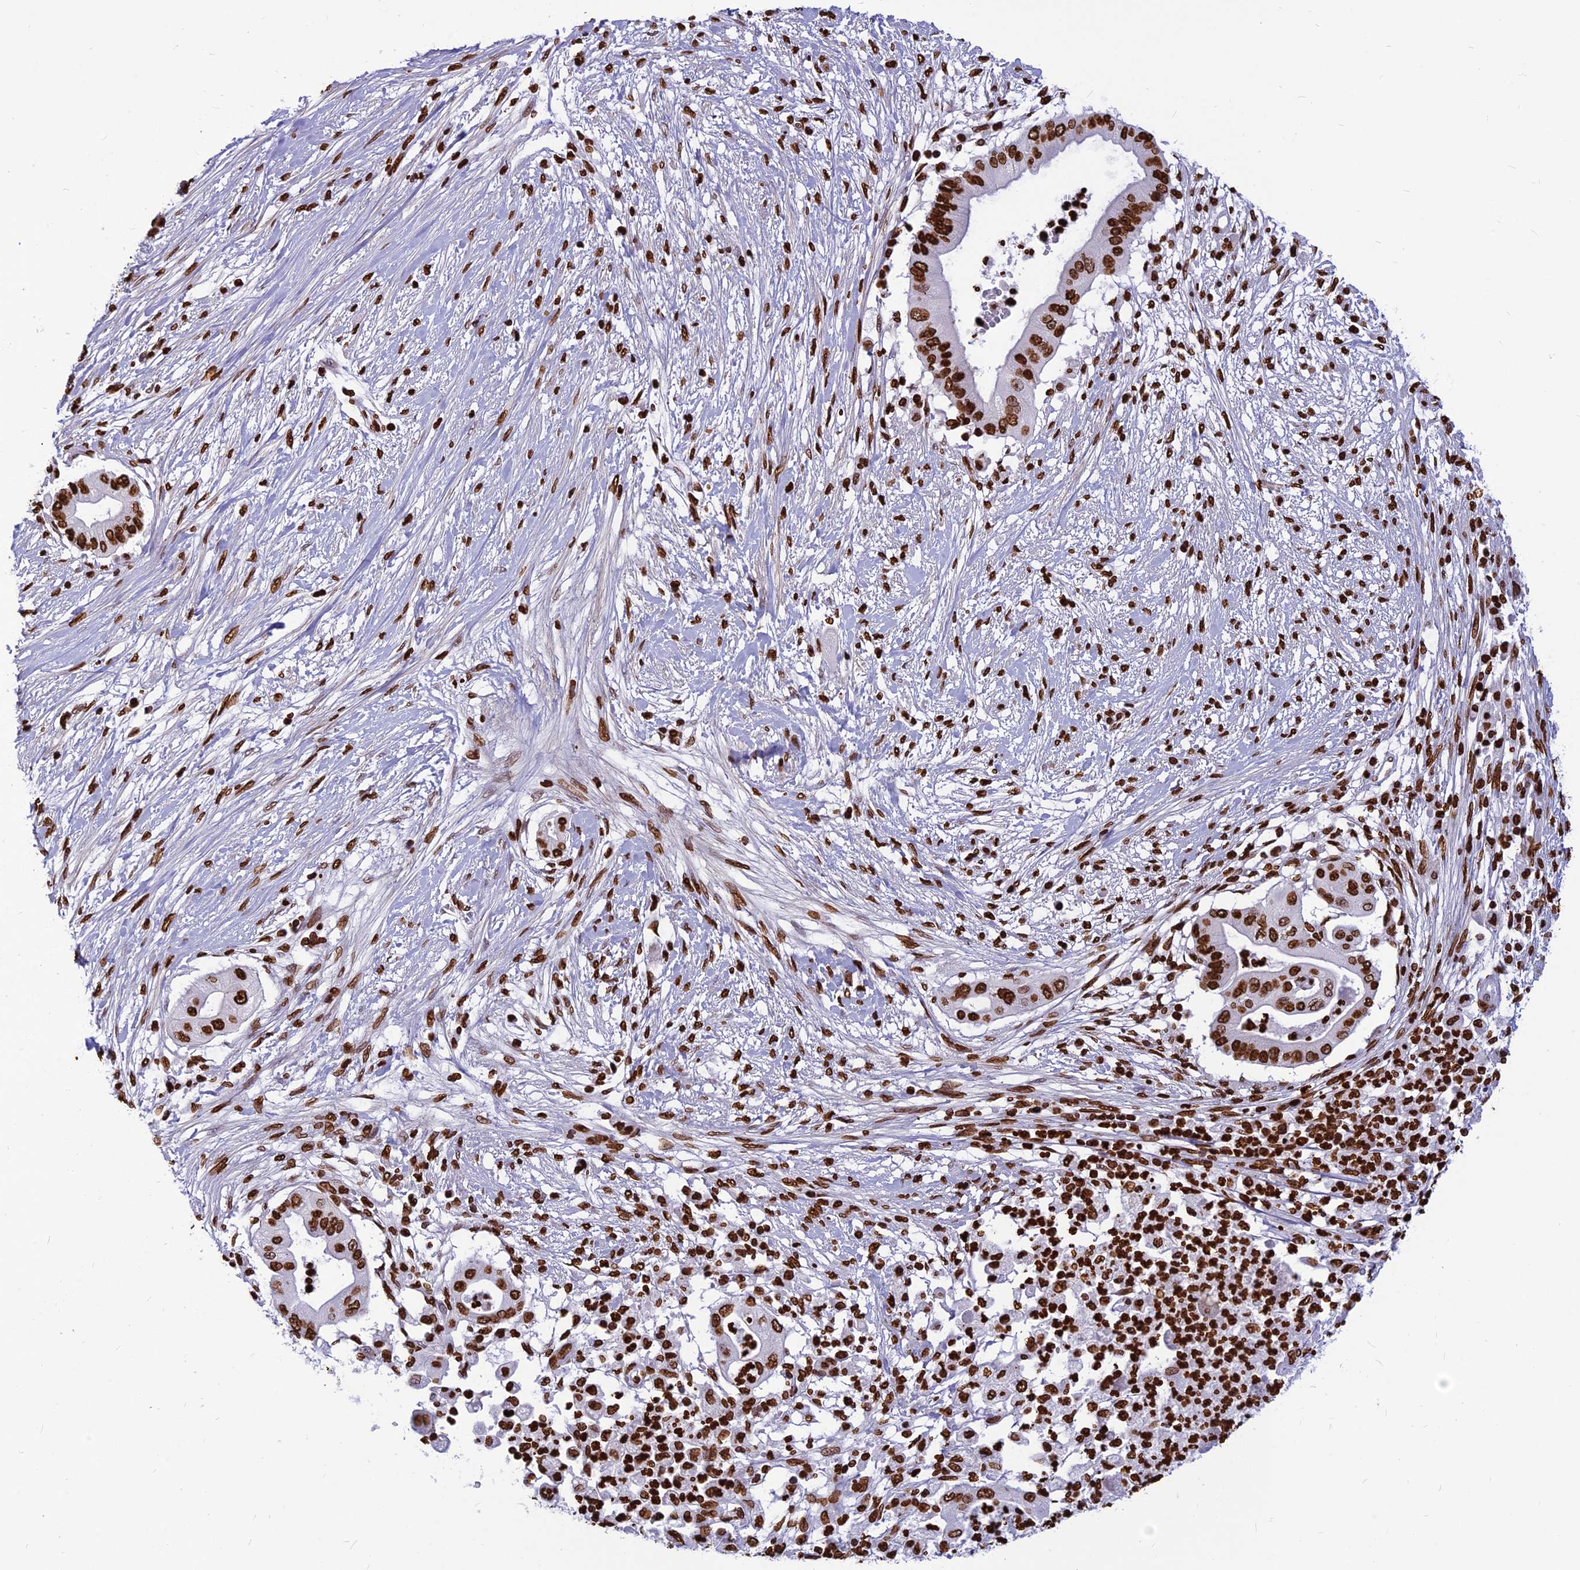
{"staining": {"intensity": "strong", "quantity": ">75%", "location": "nuclear"}, "tissue": "pancreatic cancer", "cell_type": "Tumor cells", "image_type": "cancer", "snomed": [{"axis": "morphology", "description": "Adenocarcinoma, NOS"}, {"axis": "topography", "description": "Pancreas"}], "caption": "The photomicrograph shows immunohistochemical staining of pancreatic cancer (adenocarcinoma). There is strong nuclear positivity is appreciated in approximately >75% of tumor cells.", "gene": "AKAP17A", "patient": {"sex": "male", "age": 68}}